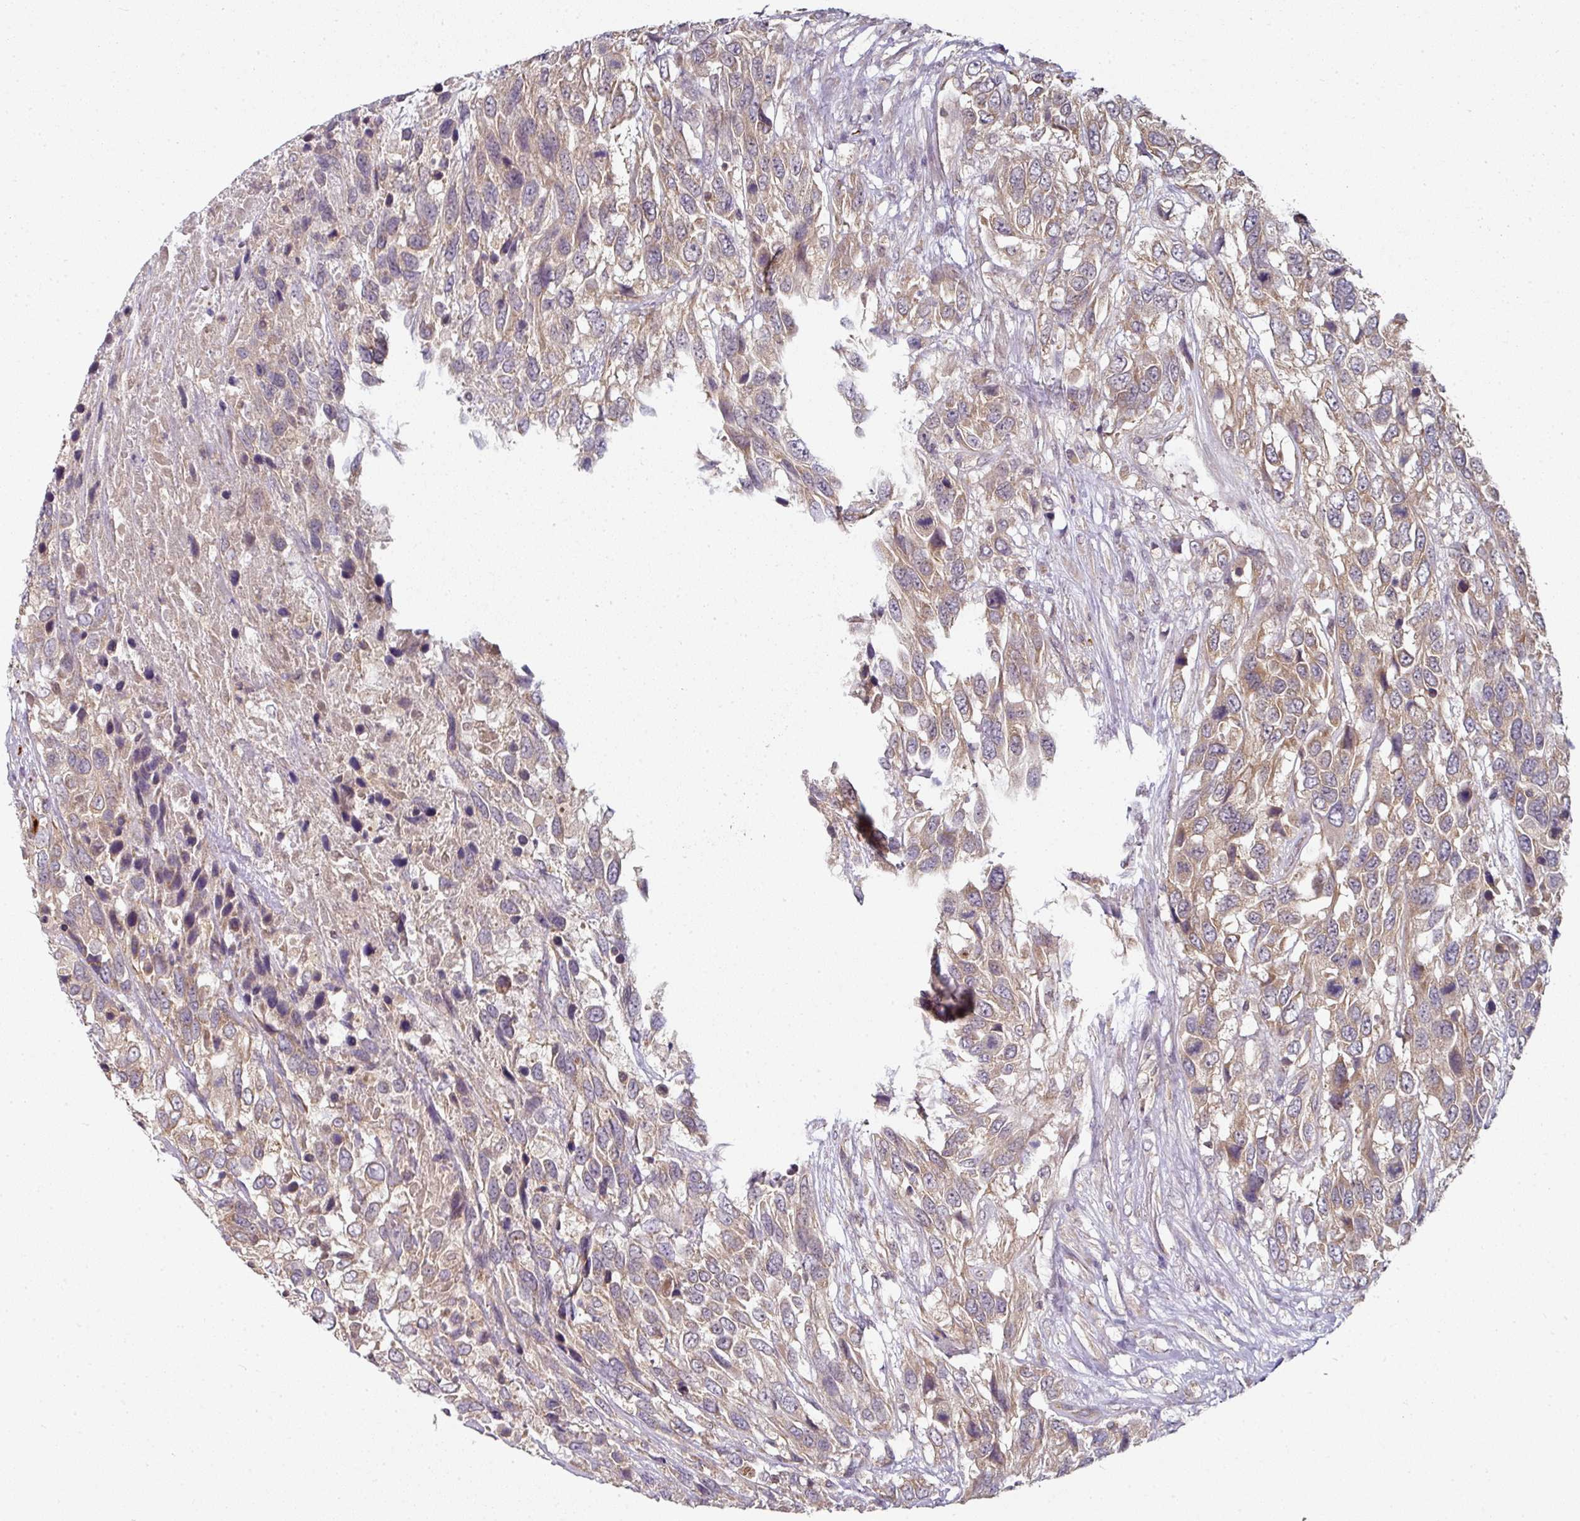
{"staining": {"intensity": "weak", "quantity": ">75%", "location": "cytoplasmic/membranous"}, "tissue": "urothelial cancer", "cell_type": "Tumor cells", "image_type": "cancer", "snomed": [{"axis": "morphology", "description": "Urothelial carcinoma, High grade"}, {"axis": "topography", "description": "Urinary bladder"}], "caption": "Brown immunohistochemical staining in urothelial cancer displays weak cytoplasmic/membranous staining in about >75% of tumor cells.", "gene": "MAP2K2", "patient": {"sex": "female", "age": 70}}